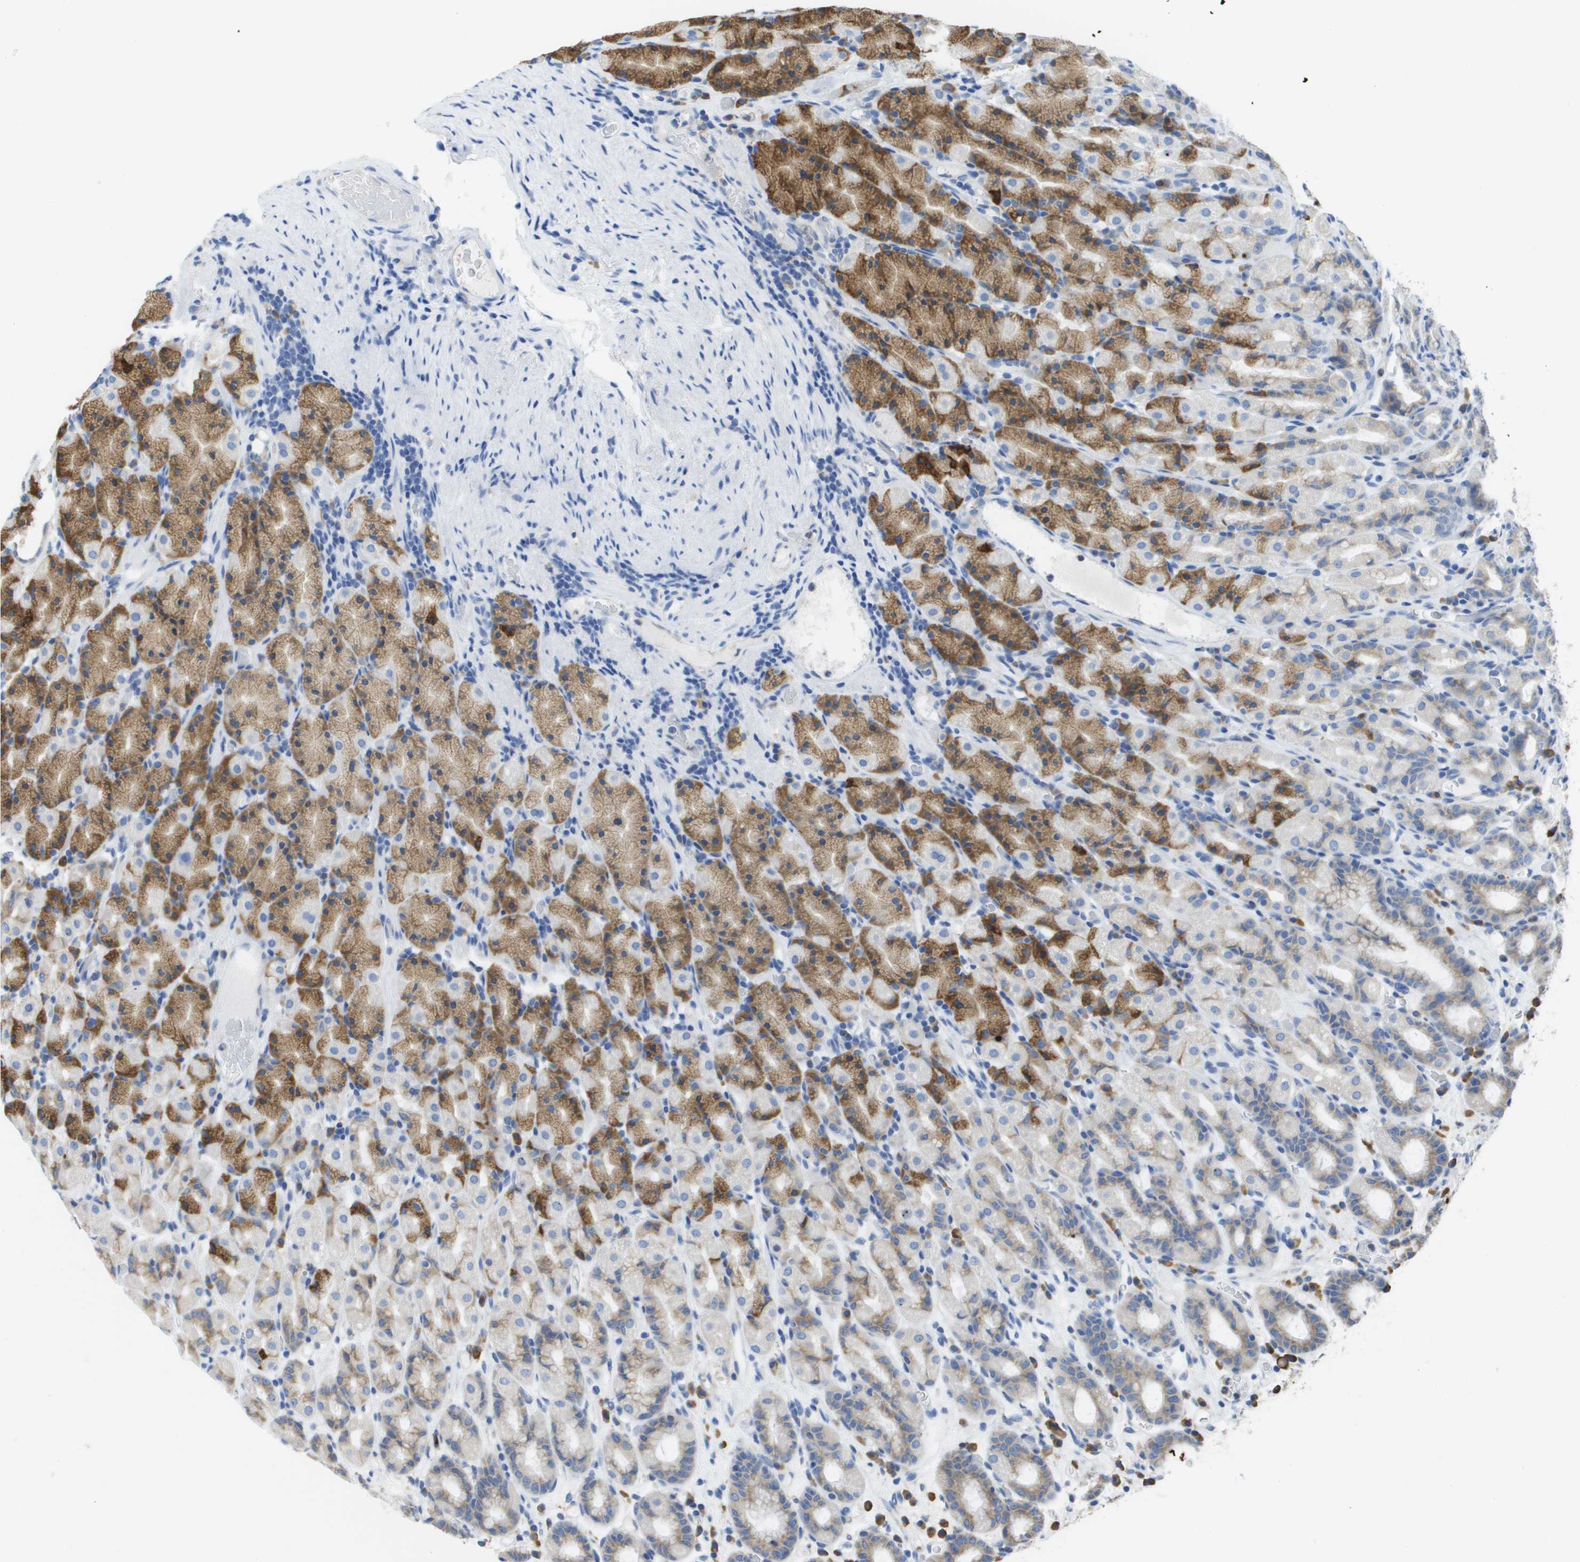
{"staining": {"intensity": "moderate", "quantity": "25%-75%", "location": "cytoplasmic/membranous"}, "tissue": "stomach", "cell_type": "Glandular cells", "image_type": "normal", "snomed": [{"axis": "morphology", "description": "Normal tissue, NOS"}, {"axis": "topography", "description": "Stomach, upper"}], "caption": "About 25%-75% of glandular cells in normal stomach display moderate cytoplasmic/membranous protein positivity as visualized by brown immunohistochemical staining.", "gene": "SDR42E1", "patient": {"sex": "male", "age": 68}}